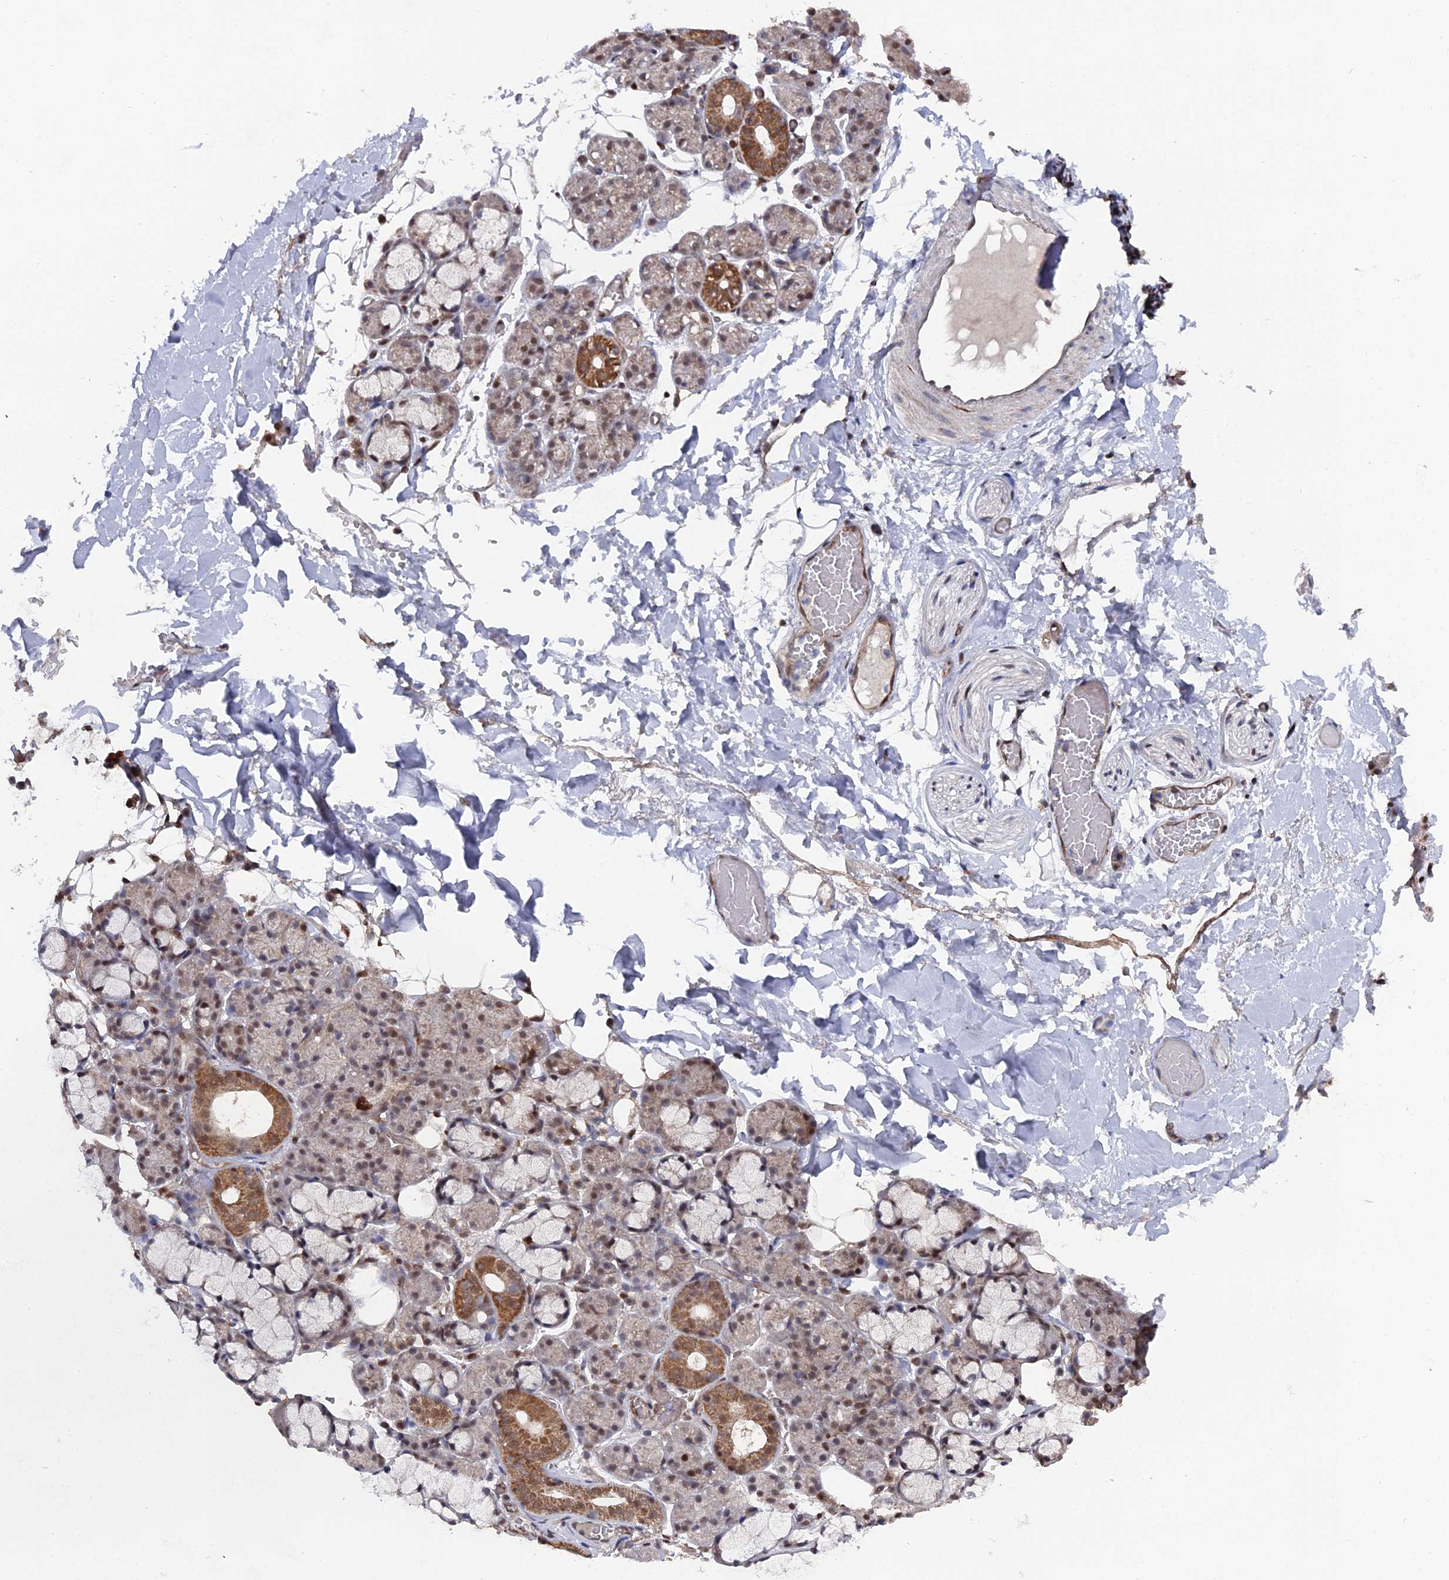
{"staining": {"intensity": "moderate", "quantity": "25%-75%", "location": "cytoplasmic/membranous,nuclear"}, "tissue": "salivary gland", "cell_type": "Glandular cells", "image_type": "normal", "snomed": [{"axis": "morphology", "description": "Normal tissue, NOS"}, {"axis": "topography", "description": "Salivary gland"}], "caption": "Immunohistochemical staining of normal human salivary gland demonstrates moderate cytoplasmic/membranous,nuclear protein staining in about 25%-75% of glandular cells.", "gene": "UNC5D", "patient": {"sex": "male", "age": 63}}